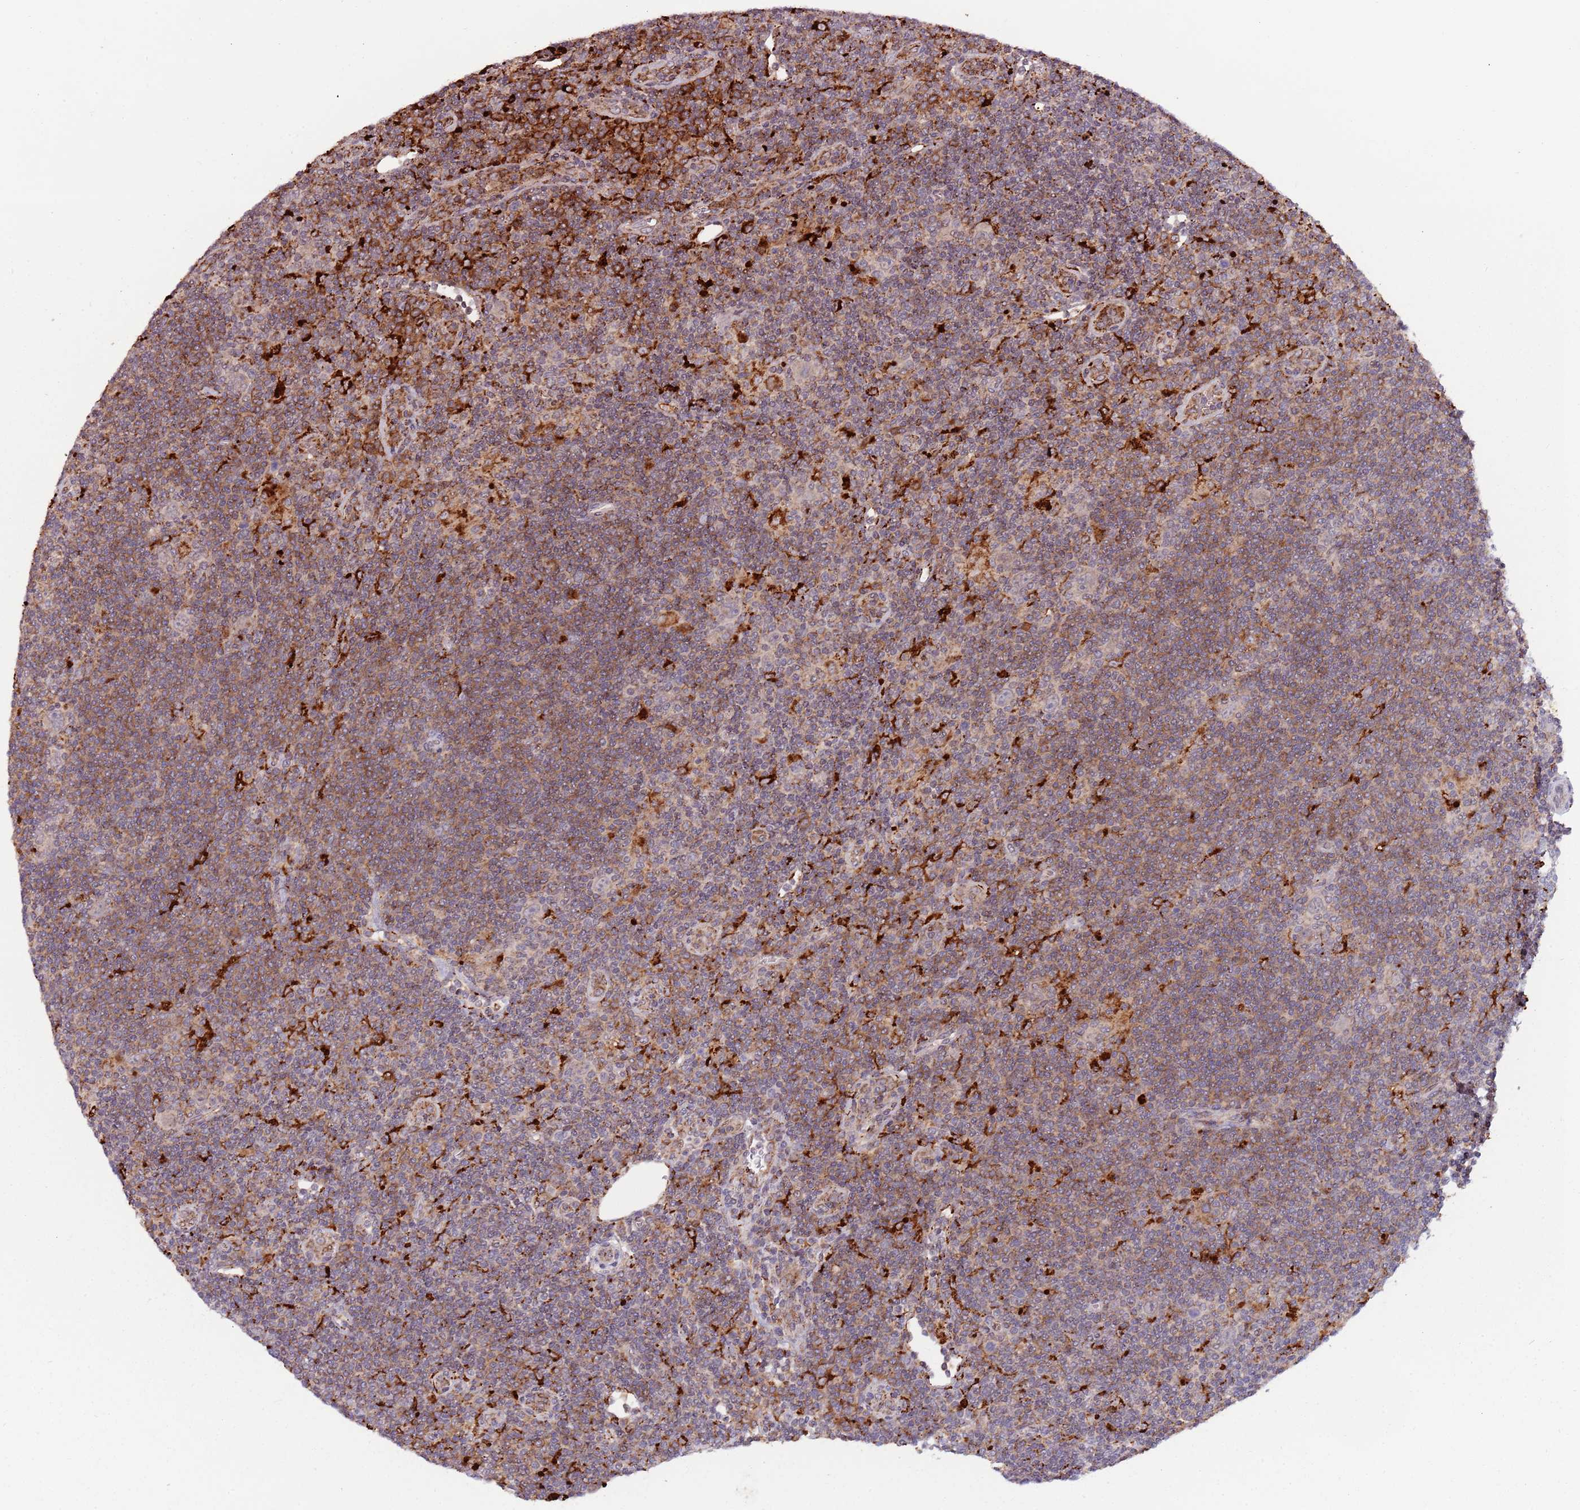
{"staining": {"intensity": "moderate", "quantity": "<25%", "location": "cytoplasmic/membranous"}, "tissue": "lymphoma", "cell_type": "Tumor cells", "image_type": "cancer", "snomed": [{"axis": "morphology", "description": "Hodgkin's disease, NOS"}, {"axis": "topography", "description": "Lymph node"}], "caption": "Tumor cells demonstrate moderate cytoplasmic/membranous expression in about <25% of cells in Hodgkin's disease.", "gene": "ULK3", "patient": {"sex": "female", "age": 57}}